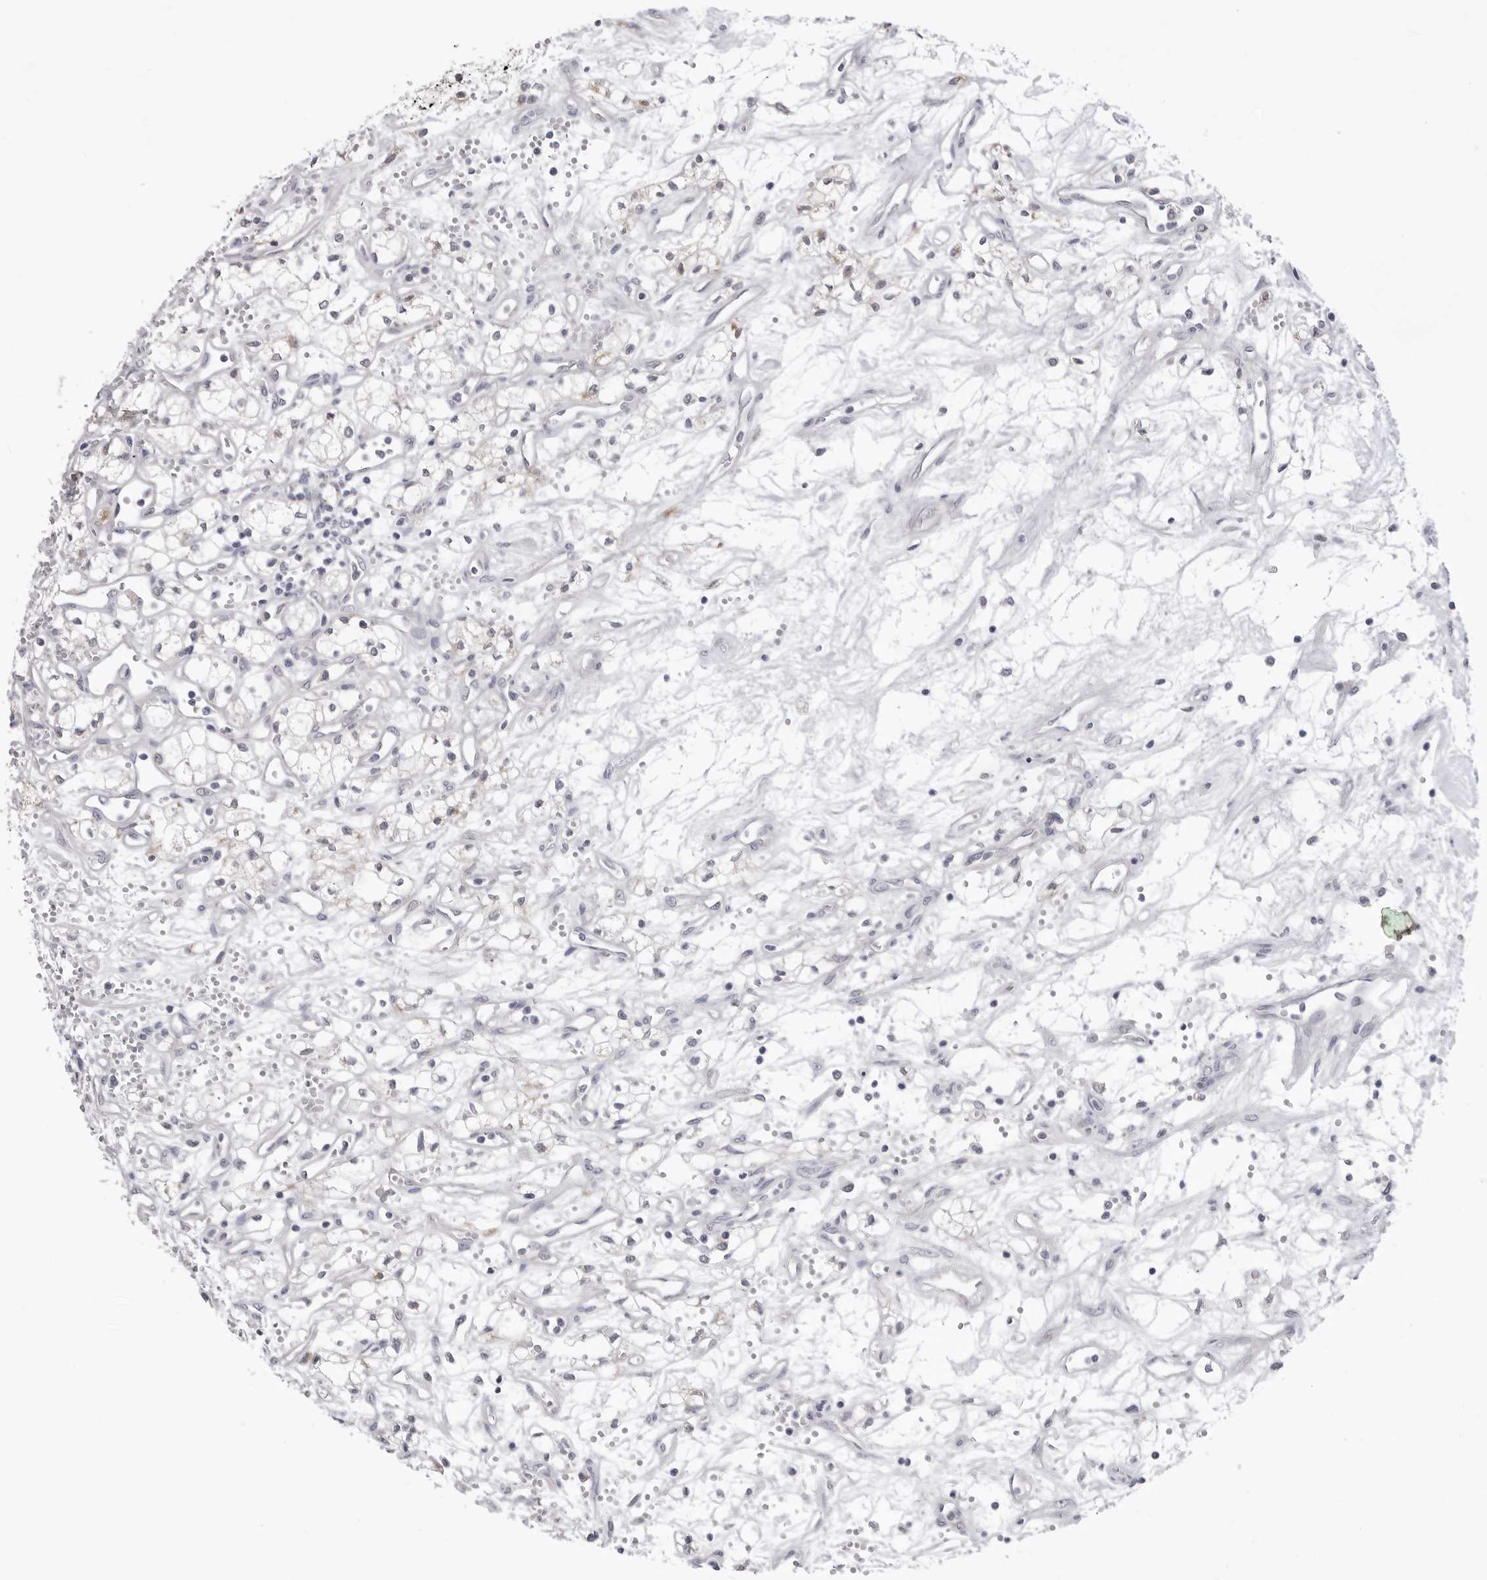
{"staining": {"intensity": "negative", "quantity": "none", "location": "none"}, "tissue": "renal cancer", "cell_type": "Tumor cells", "image_type": "cancer", "snomed": [{"axis": "morphology", "description": "Adenocarcinoma, NOS"}, {"axis": "topography", "description": "Kidney"}], "caption": "IHC photomicrograph of neoplastic tissue: human adenocarcinoma (renal) stained with DAB (3,3'-diaminobenzidine) shows no significant protein positivity in tumor cells.", "gene": "FH", "patient": {"sex": "male", "age": 59}}